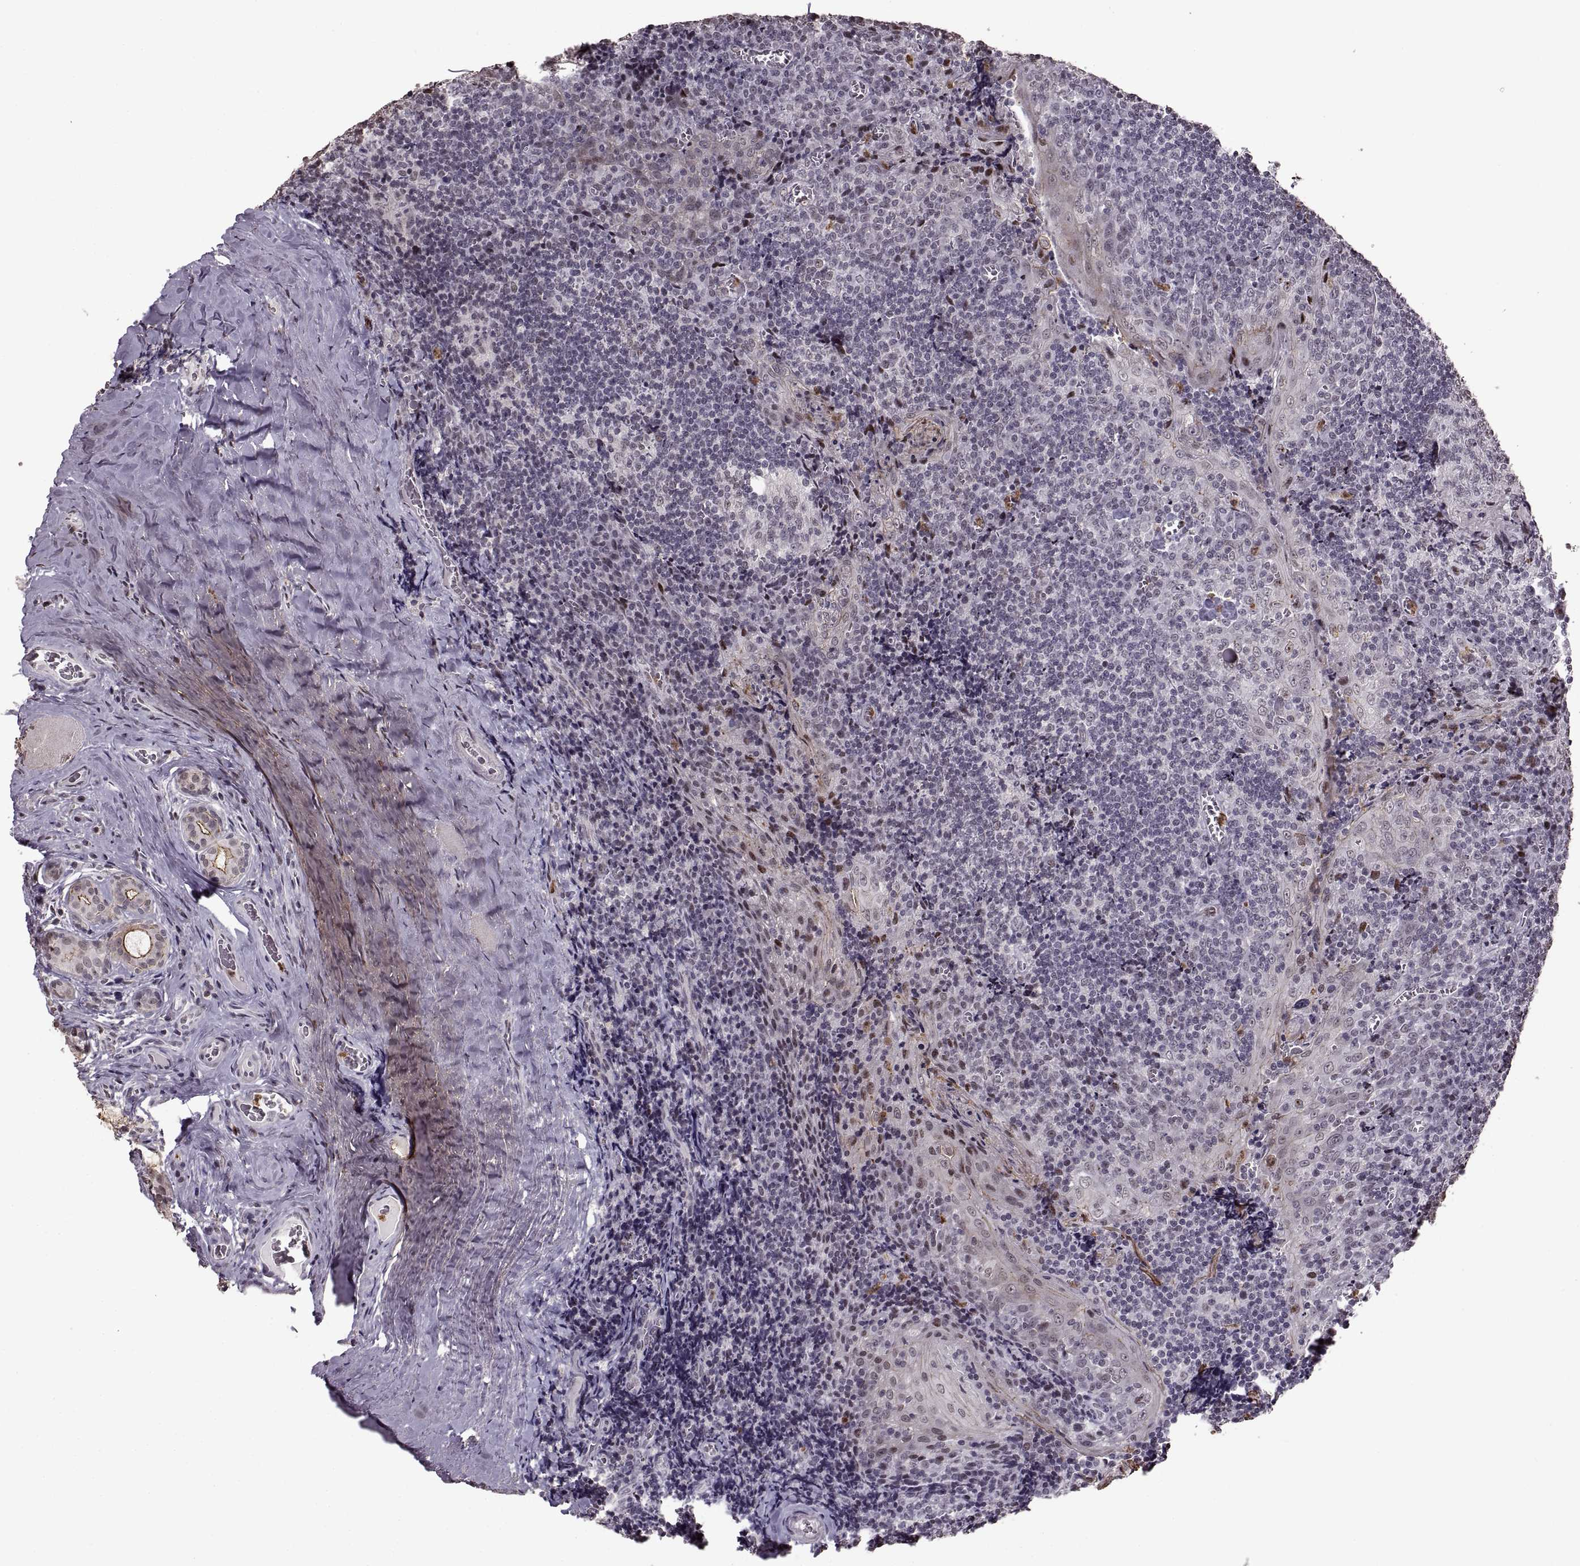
{"staining": {"intensity": "negative", "quantity": "none", "location": "none"}, "tissue": "tonsil", "cell_type": "Germinal center cells", "image_type": "normal", "snomed": [{"axis": "morphology", "description": "Normal tissue, NOS"}, {"axis": "morphology", "description": "Inflammation, NOS"}, {"axis": "topography", "description": "Tonsil"}], "caption": "Histopathology image shows no protein expression in germinal center cells of benign tonsil. (Brightfield microscopy of DAB IHC at high magnification).", "gene": "PALS1", "patient": {"sex": "female", "age": 31}}